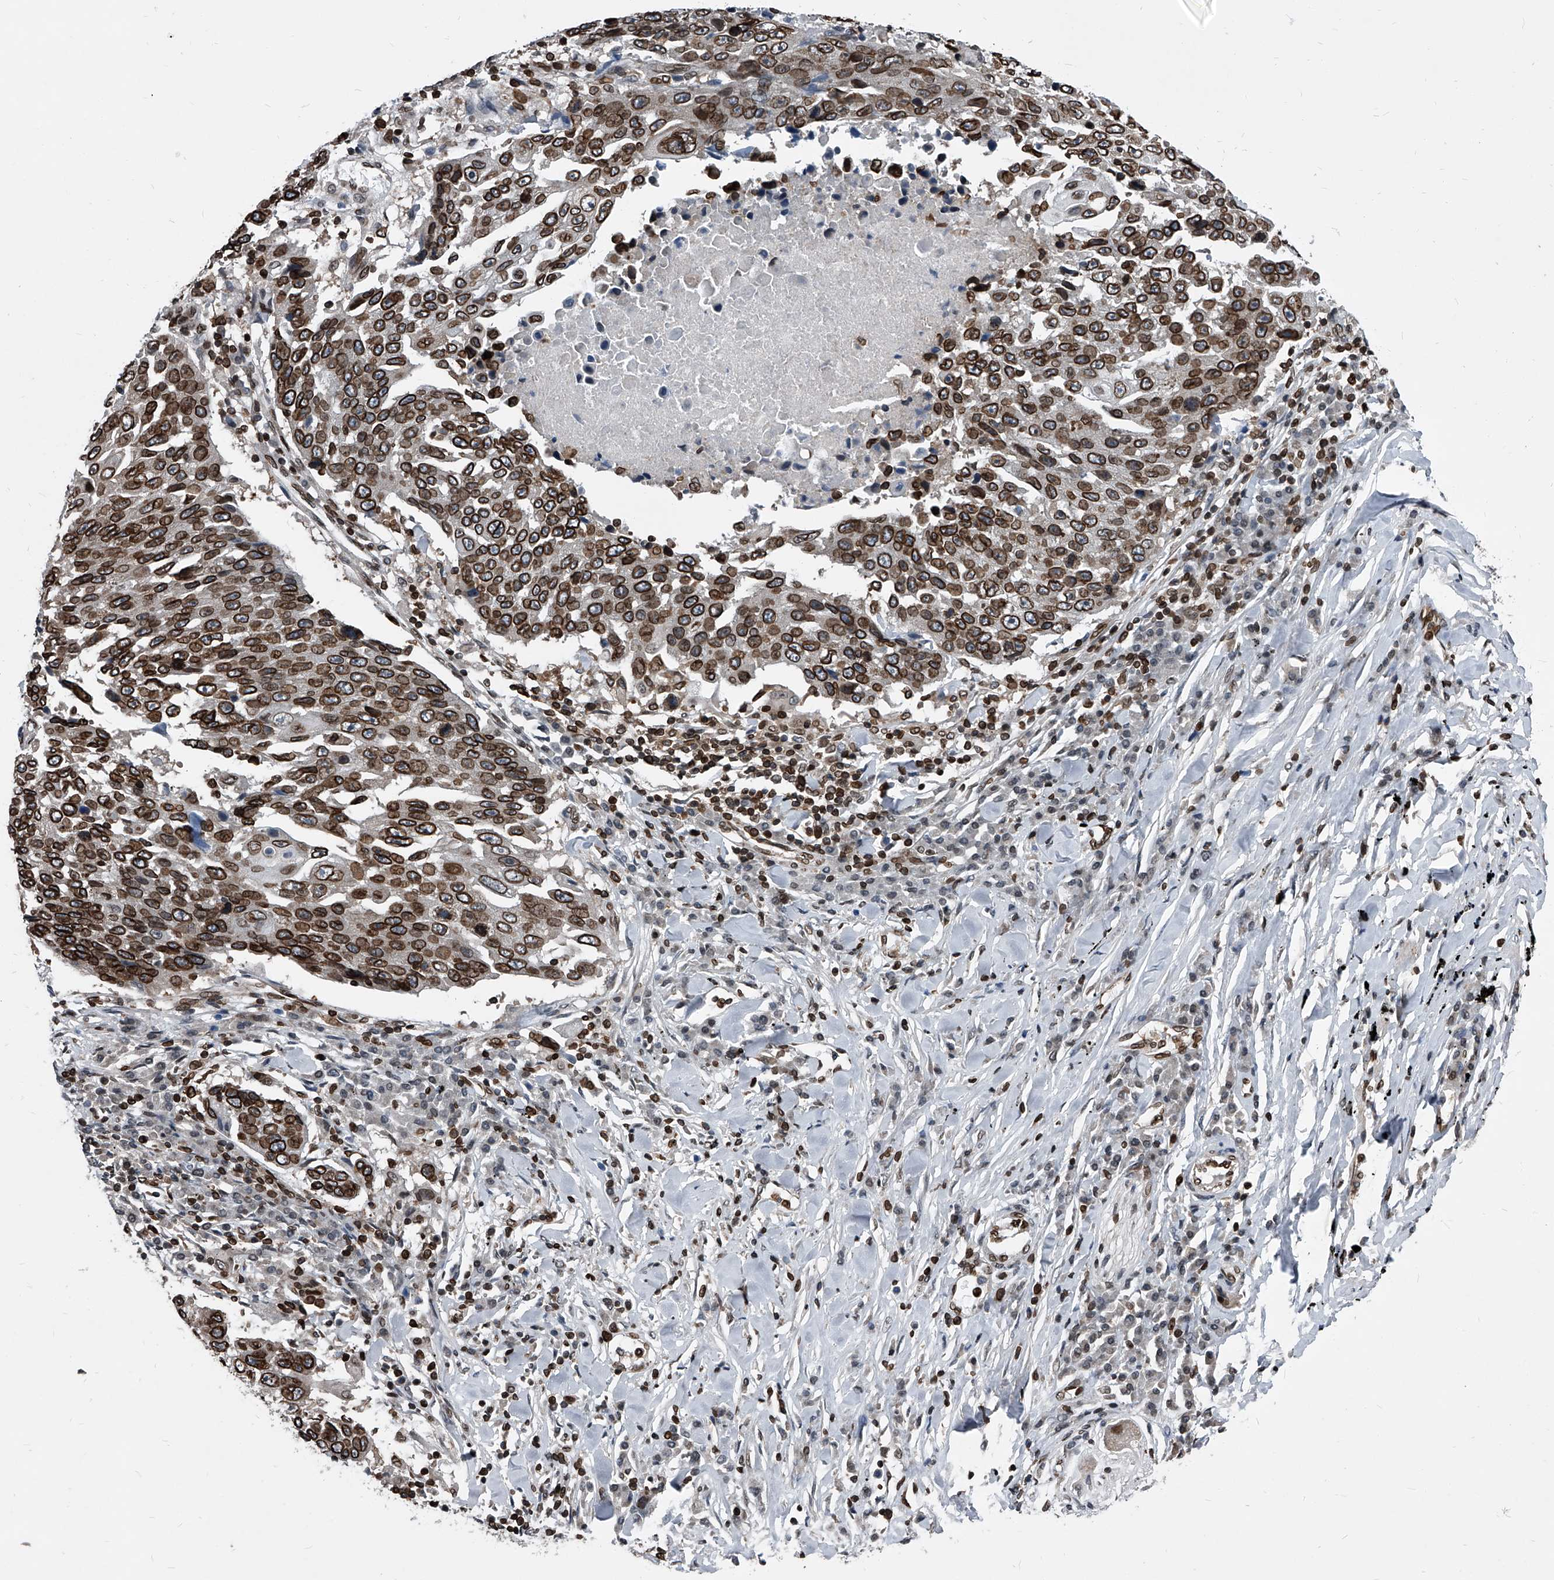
{"staining": {"intensity": "strong", "quantity": ">75%", "location": "cytoplasmic/membranous,nuclear"}, "tissue": "lung cancer", "cell_type": "Tumor cells", "image_type": "cancer", "snomed": [{"axis": "morphology", "description": "Squamous cell carcinoma, NOS"}, {"axis": "topography", "description": "Lung"}], "caption": "Immunohistochemical staining of human lung cancer (squamous cell carcinoma) exhibits high levels of strong cytoplasmic/membranous and nuclear protein expression in approximately >75% of tumor cells.", "gene": "PHF20", "patient": {"sex": "male", "age": 66}}